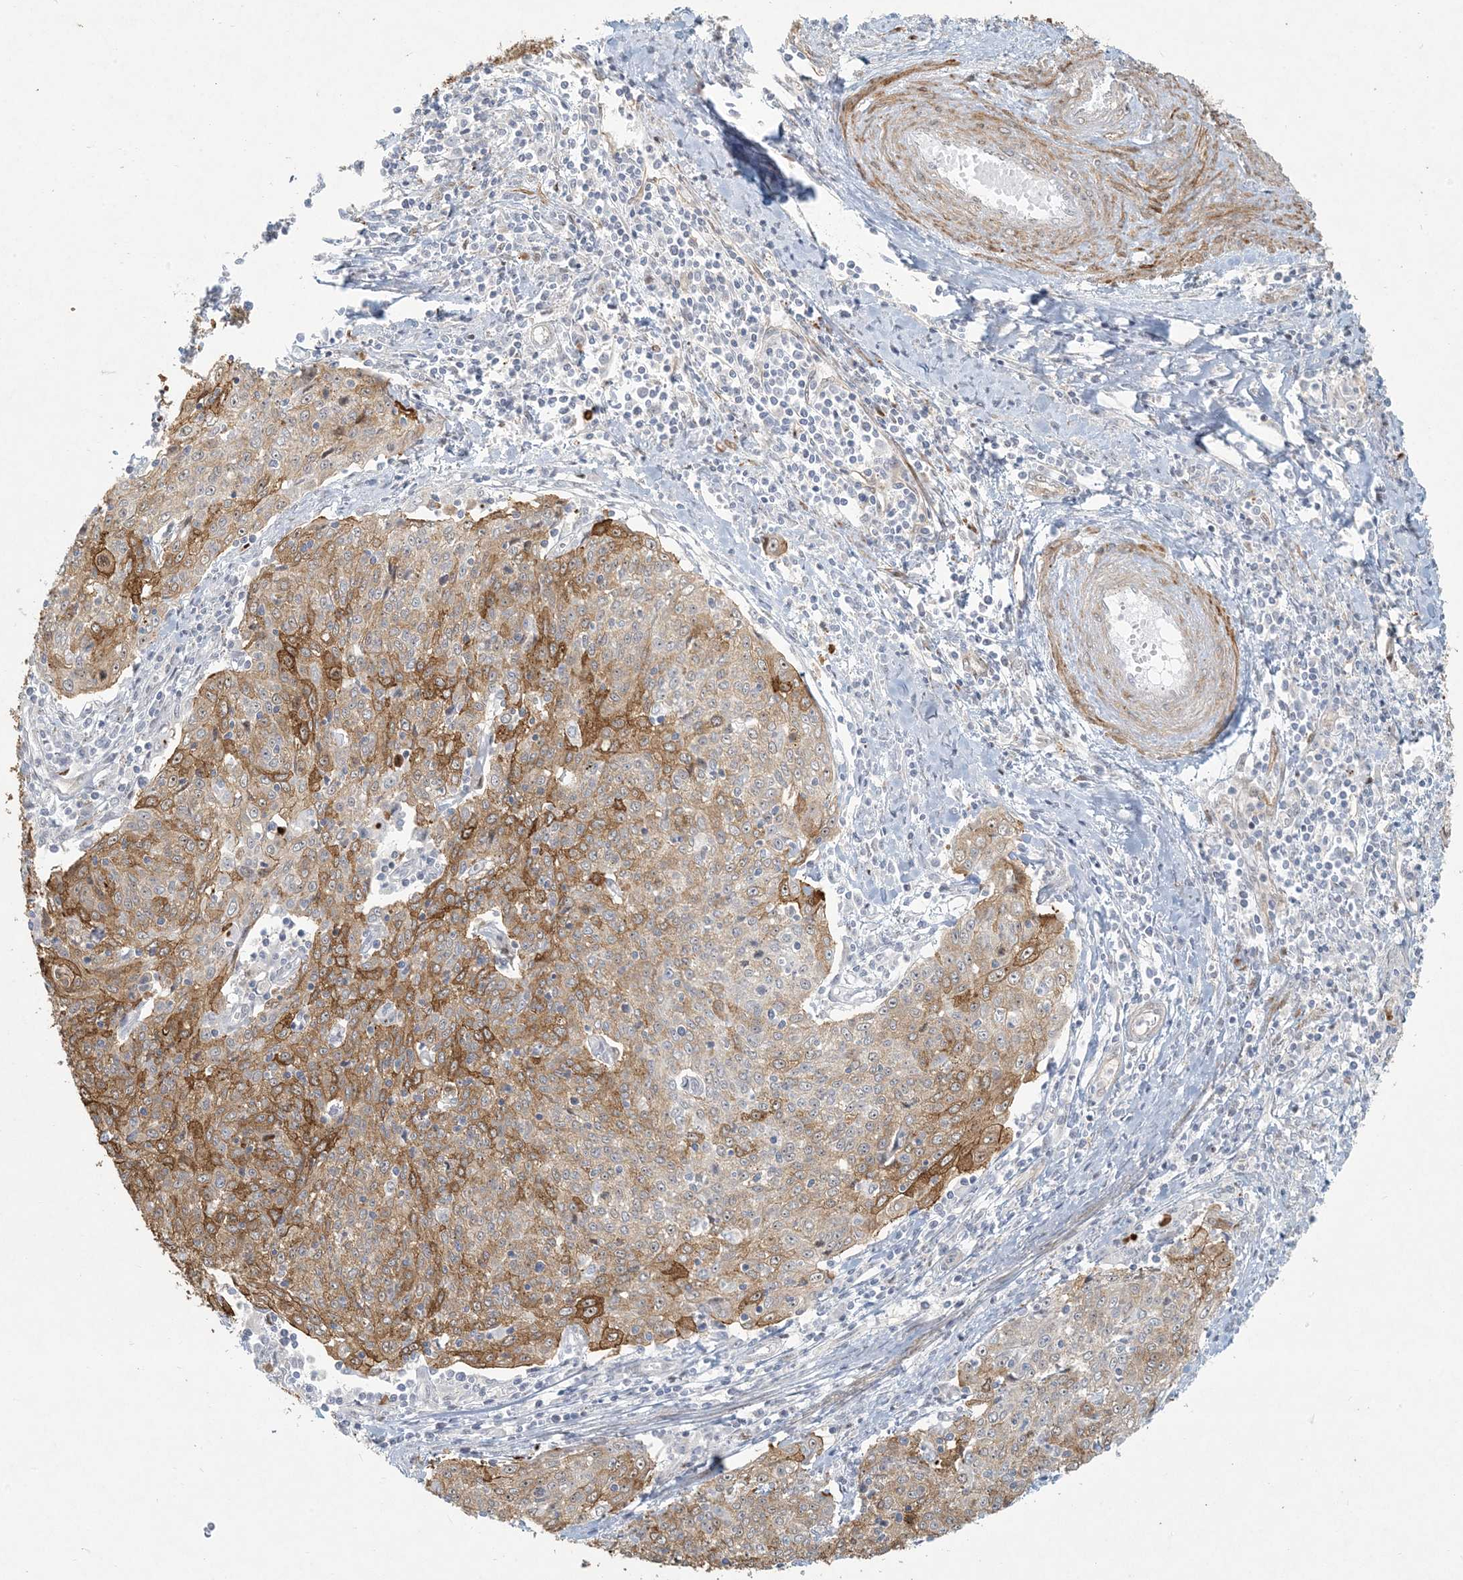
{"staining": {"intensity": "moderate", "quantity": "25%-75%", "location": "cytoplasmic/membranous"}, "tissue": "cervical cancer", "cell_type": "Tumor cells", "image_type": "cancer", "snomed": [{"axis": "morphology", "description": "Squamous cell carcinoma, NOS"}, {"axis": "topography", "description": "Cervix"}], "caption": "The photomicrograph exhibits a brown stain indicating the presence of a protein in the cytoplasmic/membranous of tumor cells in cervical cancer (squamous cell carcinoma).", "gene": "BCORL1", "patient": {"sex": "female", "age": 48}}